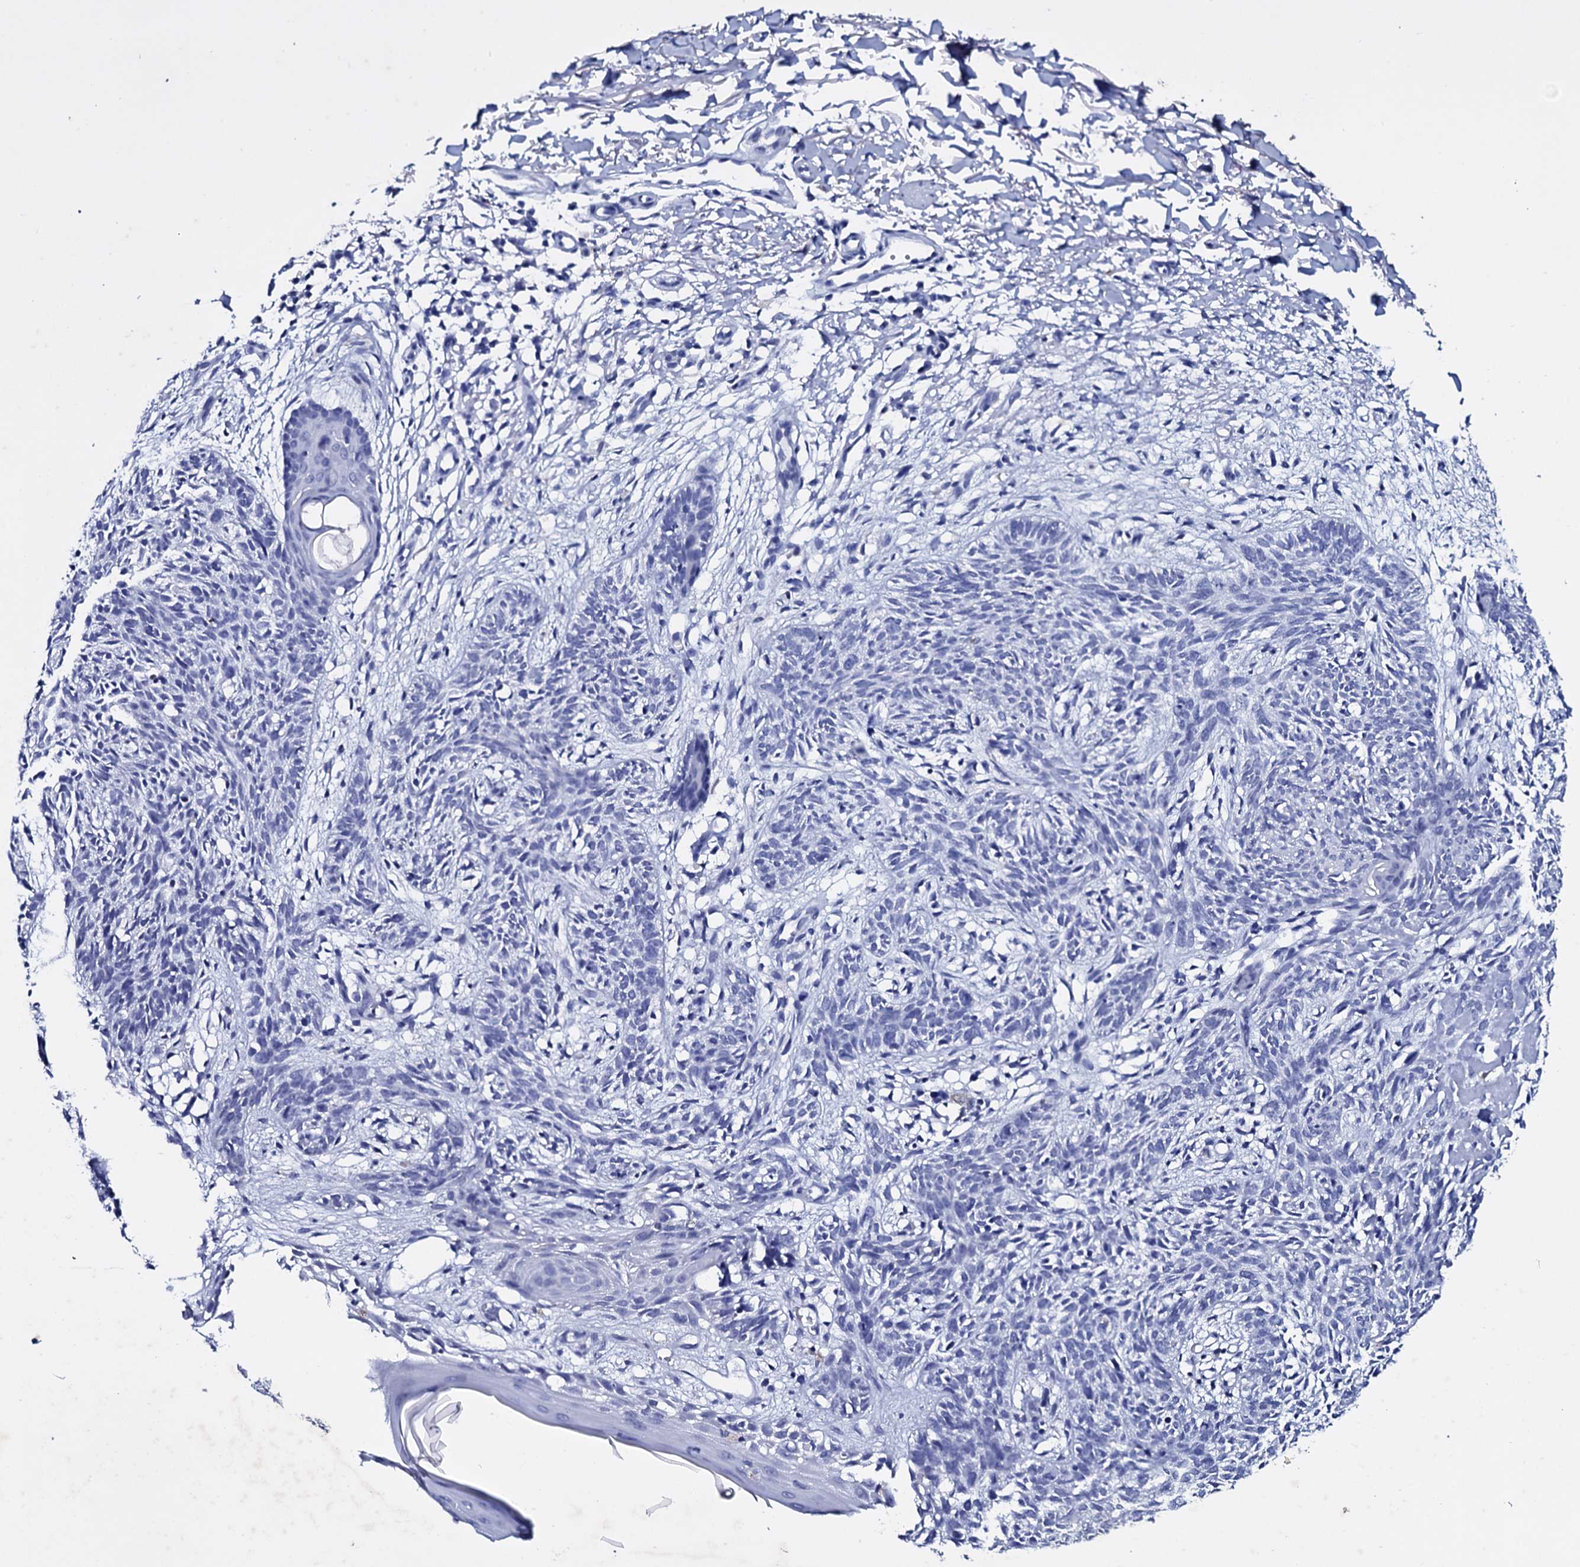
{"staining": {"intensity": "negative", "quantity": "none", "location": "none"}, "tissue": "skin cancer", "cell_type": "Tumor cells", "image_type": "cancer", "snomed": [{"axis": "morphology", "description": "Basal cell carcinoma"}, {"axis": "topography", "description": "Skin"}], "caption": "Immunohistochemical staining of human skin cancer (basal cell carcinoma) exhibits no significant expression in tumor cells.", "gene": "ITPRID2", "patient": {"sex": "female", "age": 66}}